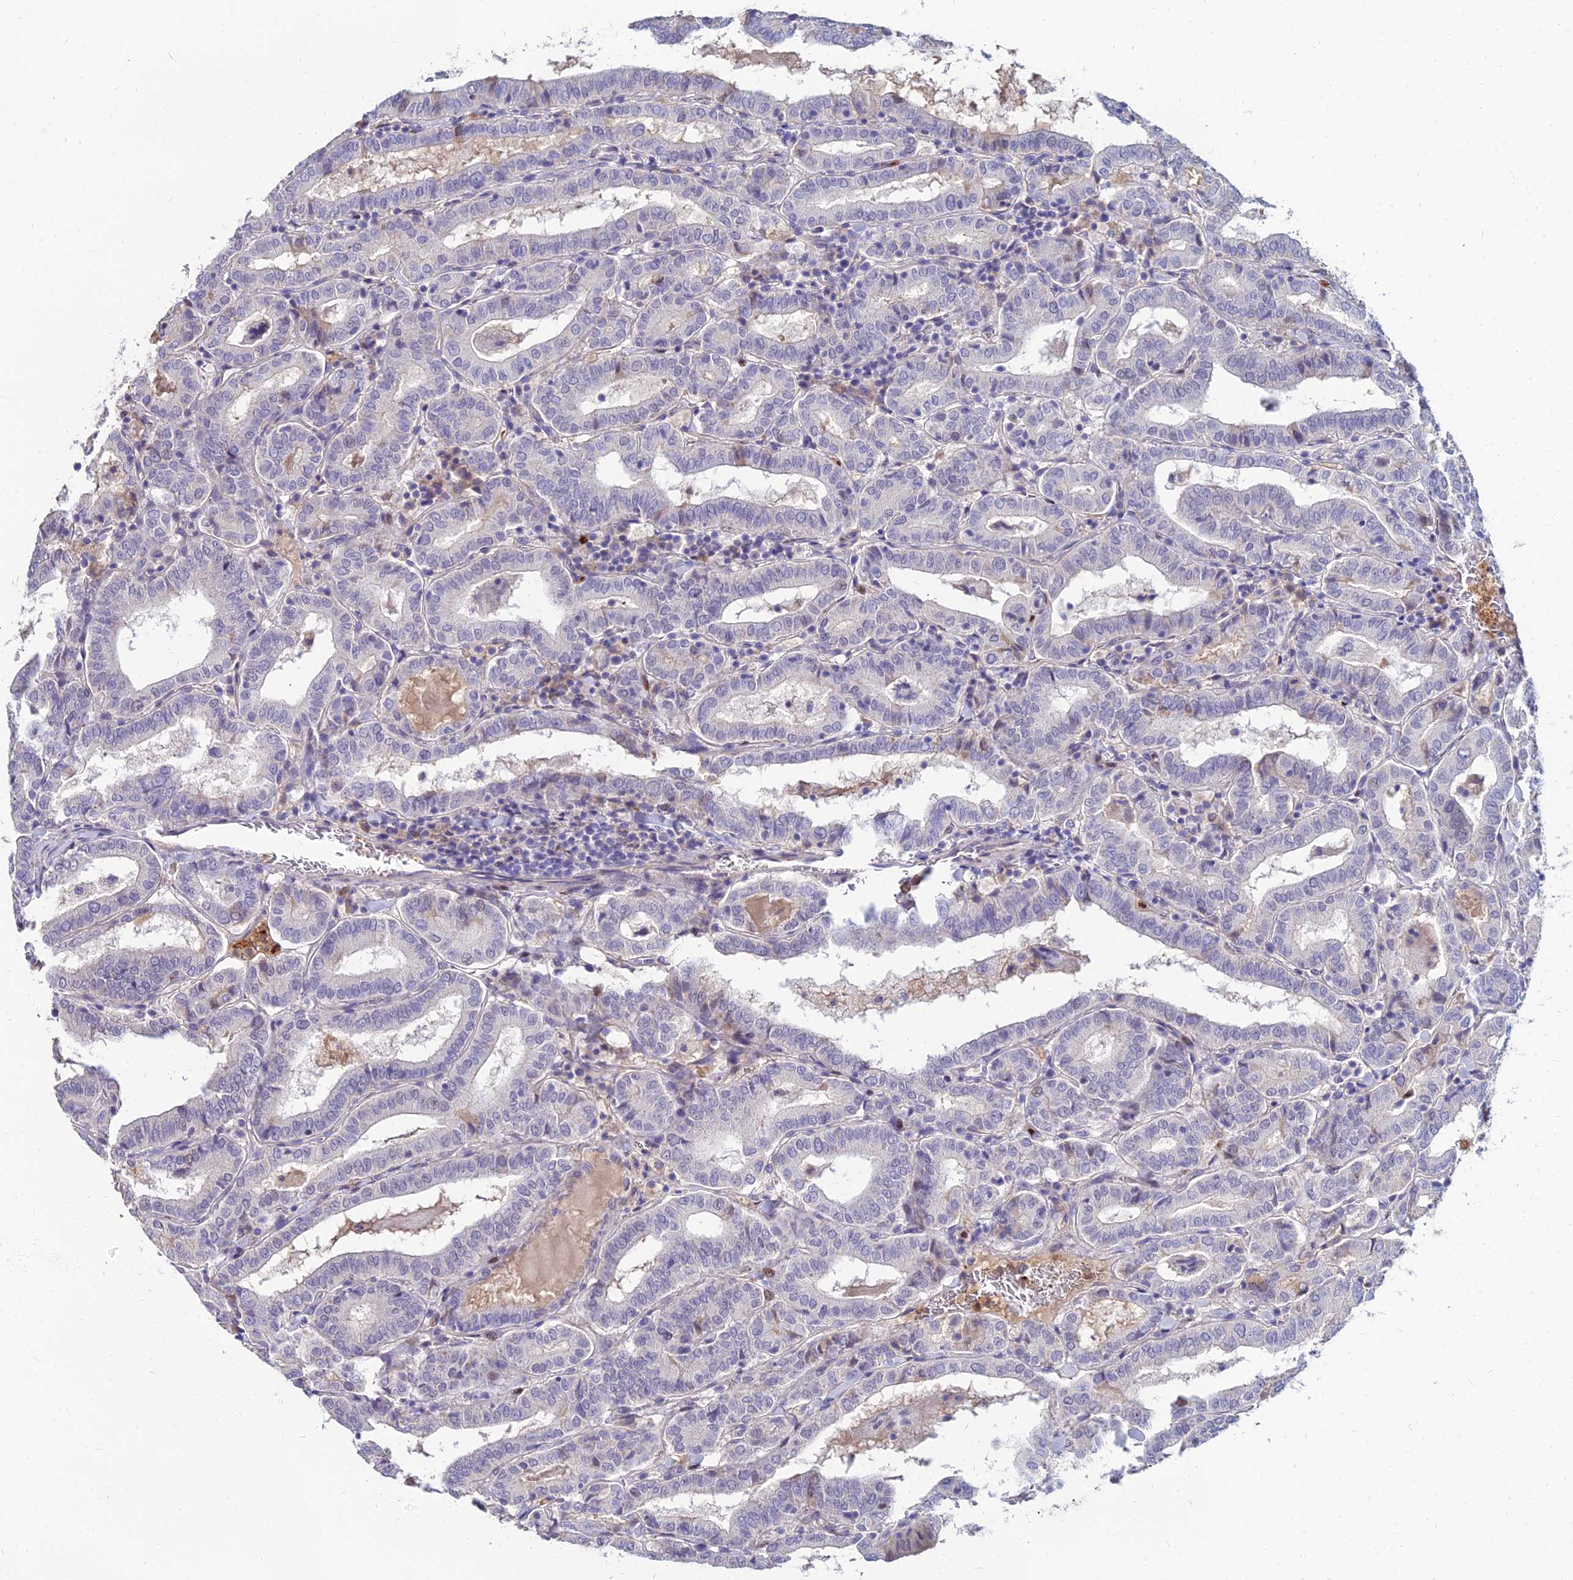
{"staining": {"intensity": "negative", "quantity": "none", "location": "none"}, "tissue": "thyroid cancer", "cell_type": "Tumor cells", "image_type": "cancer", "snomed": [{"axis": "morphology", "description": "Papillary adenocarcinoma, NOS"}, {"axis": "topography", "description": "Thyroid gland"}], "caption": "The micrograph exhibits no staining of tumor cells in papillary adenocarcinoma (thyroid).", "gene": "GOLGA6D", "patient": {"sex": "female", "age": 72}}